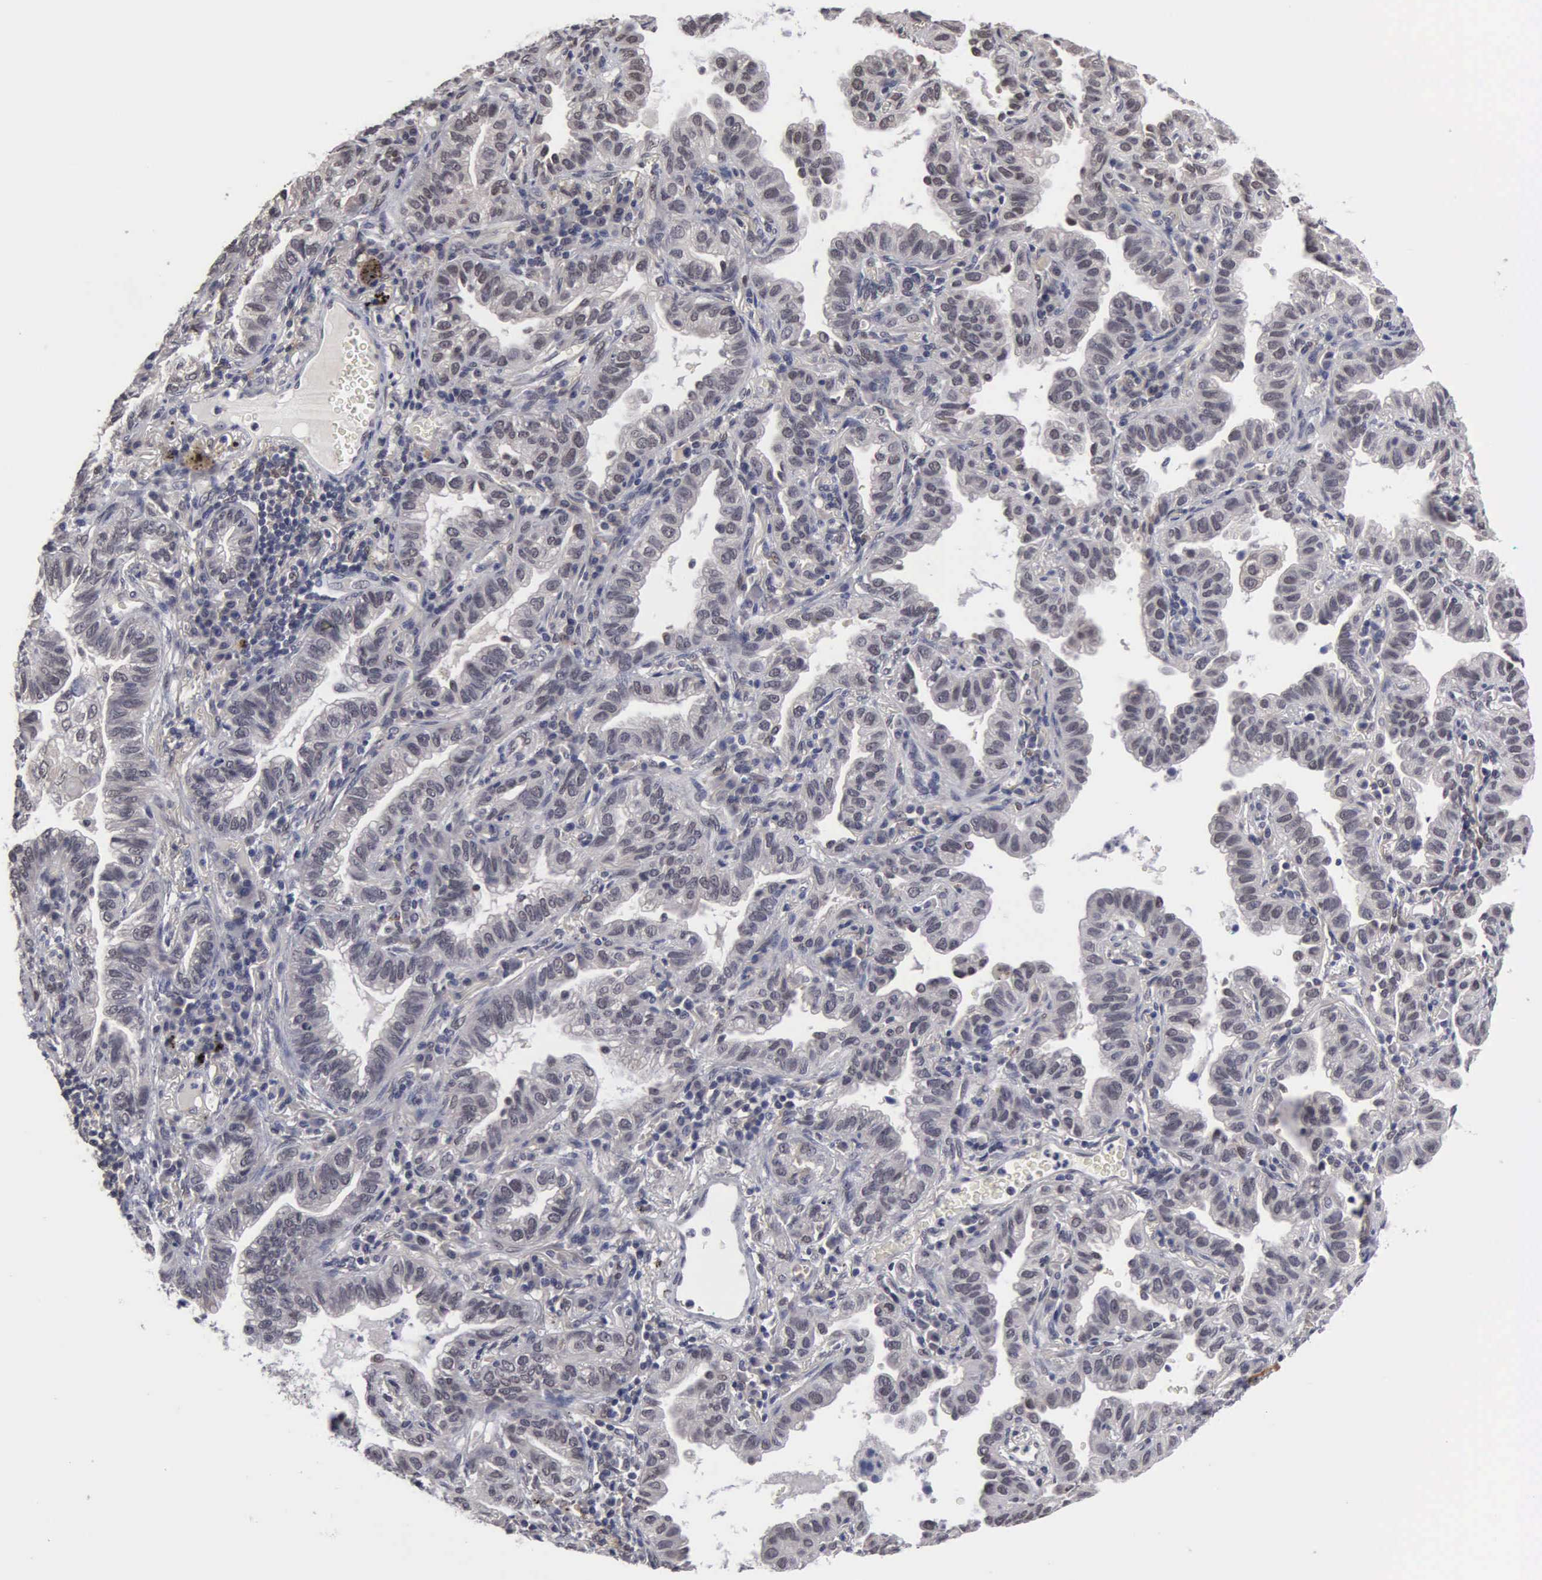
{"staining": {"intensity": "moderate", "quantity": "<25%", "location": "nuclear"}, "tissue": "lung cancer", "cell_type": "Tumor cells", "image_type": "cancer", "snomed": [{"axis": "morphology", "description": "Adenocarcinoma, NOS"}, {"axis": "topography", "description": "Lung"}], "caption": "Immunohistochemistry micrograph of neoplastic tissue: human adenocarcinoma (lung) stained using immunohistochemistry (IHC) reveals low levels of moderate protein expression localized specifically in the nuclear of tumor cells, appearing as a nuclear brown color.", "gene": "ZBTB33", "patient": {"sex": "female", "age": 50}}